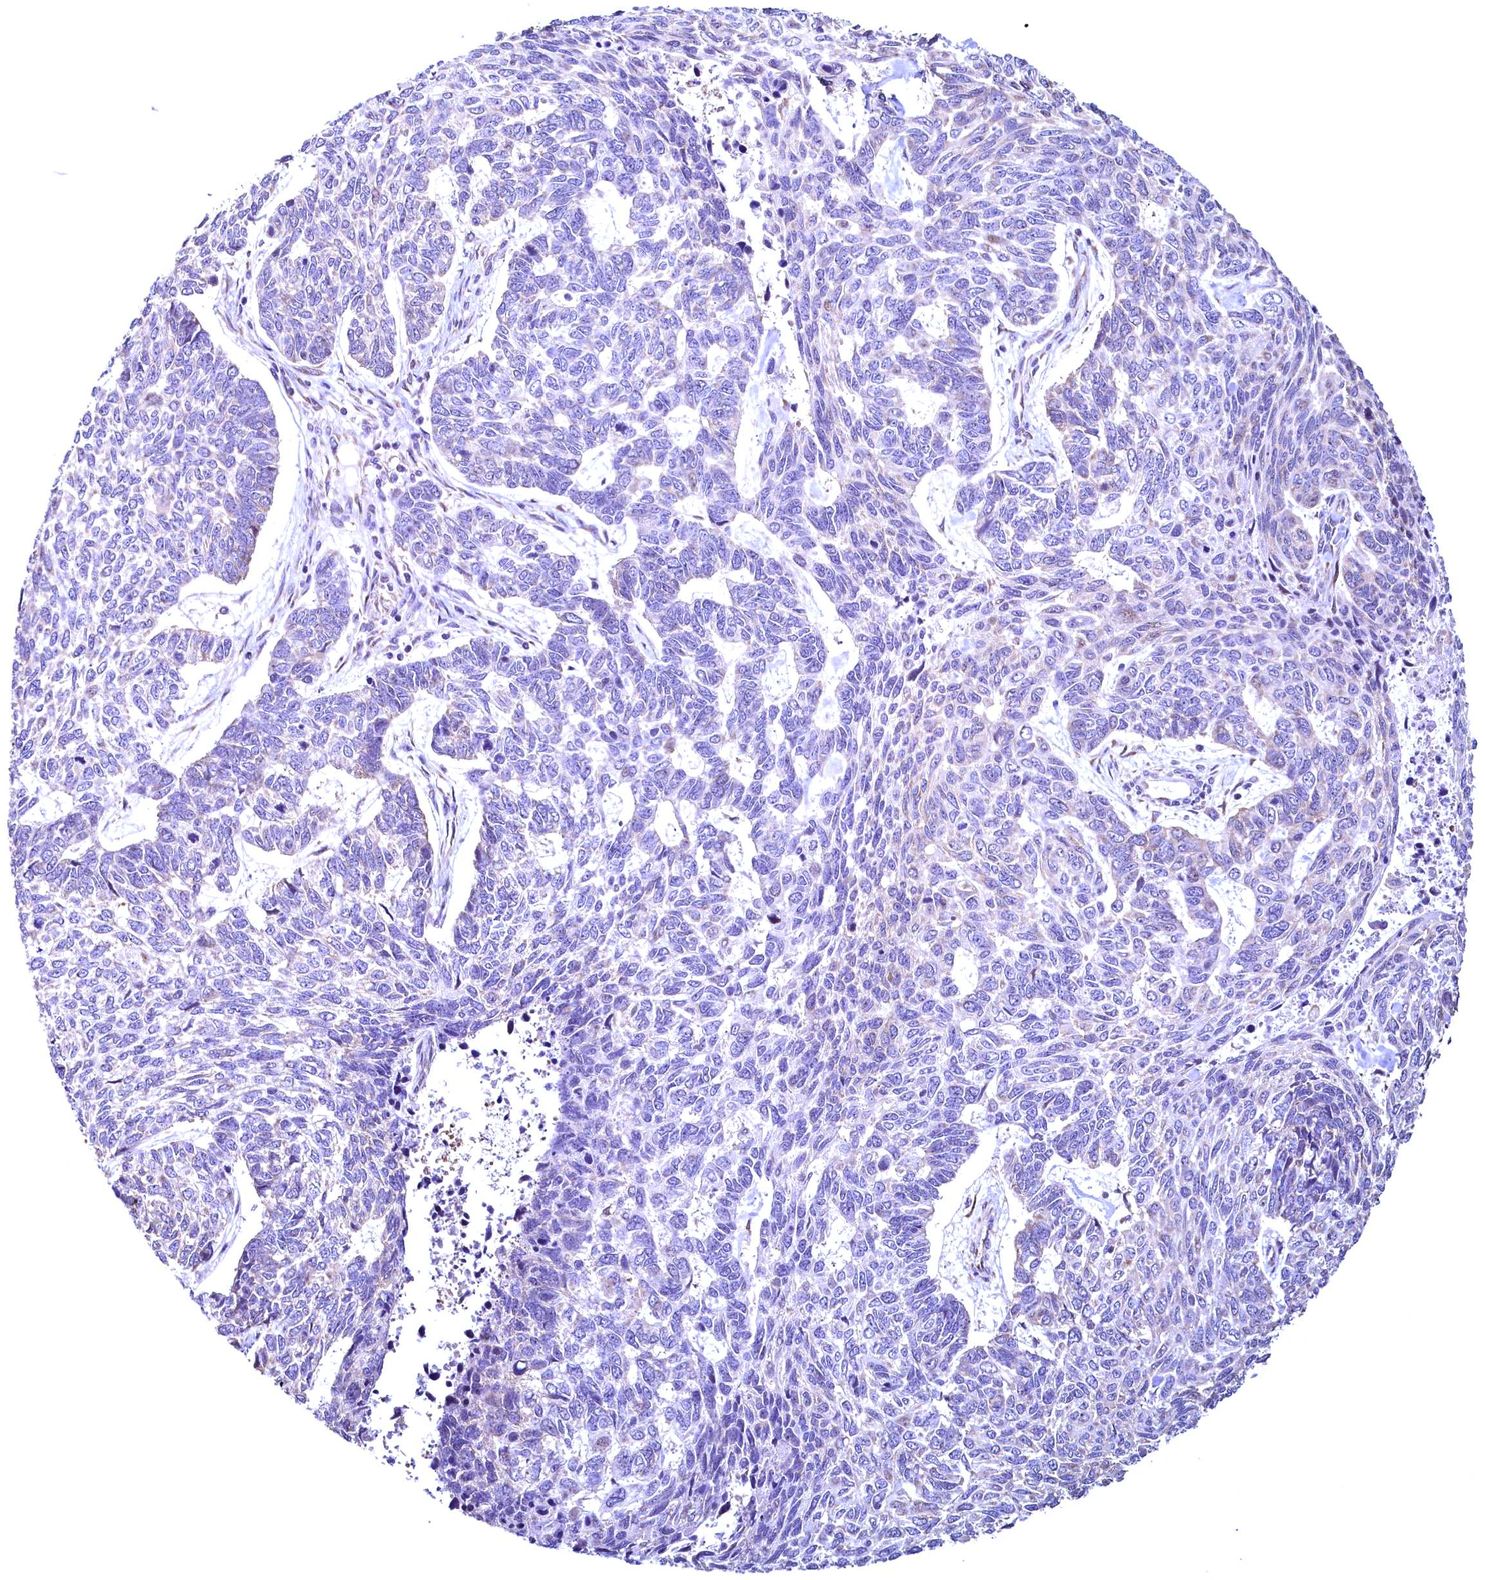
{"staining": {"intensity": "negative", "quantity": "none", "location": "none"}, "tissue": "skin cancer", "cell_type": "Tumor cells", "image_type": "cancer", "snomed": [{"axis": "morphology", "description": "Basal cell carcinoma"}, {"axis": "topography", "description": "Skin"}], "caption": "Basal cell carcinoma (skin) was stained to show a protein in brown. There is no significant staining in tumor cells.", "gene": "RBFA", "patient": {"sex": "female", "age": 65}}